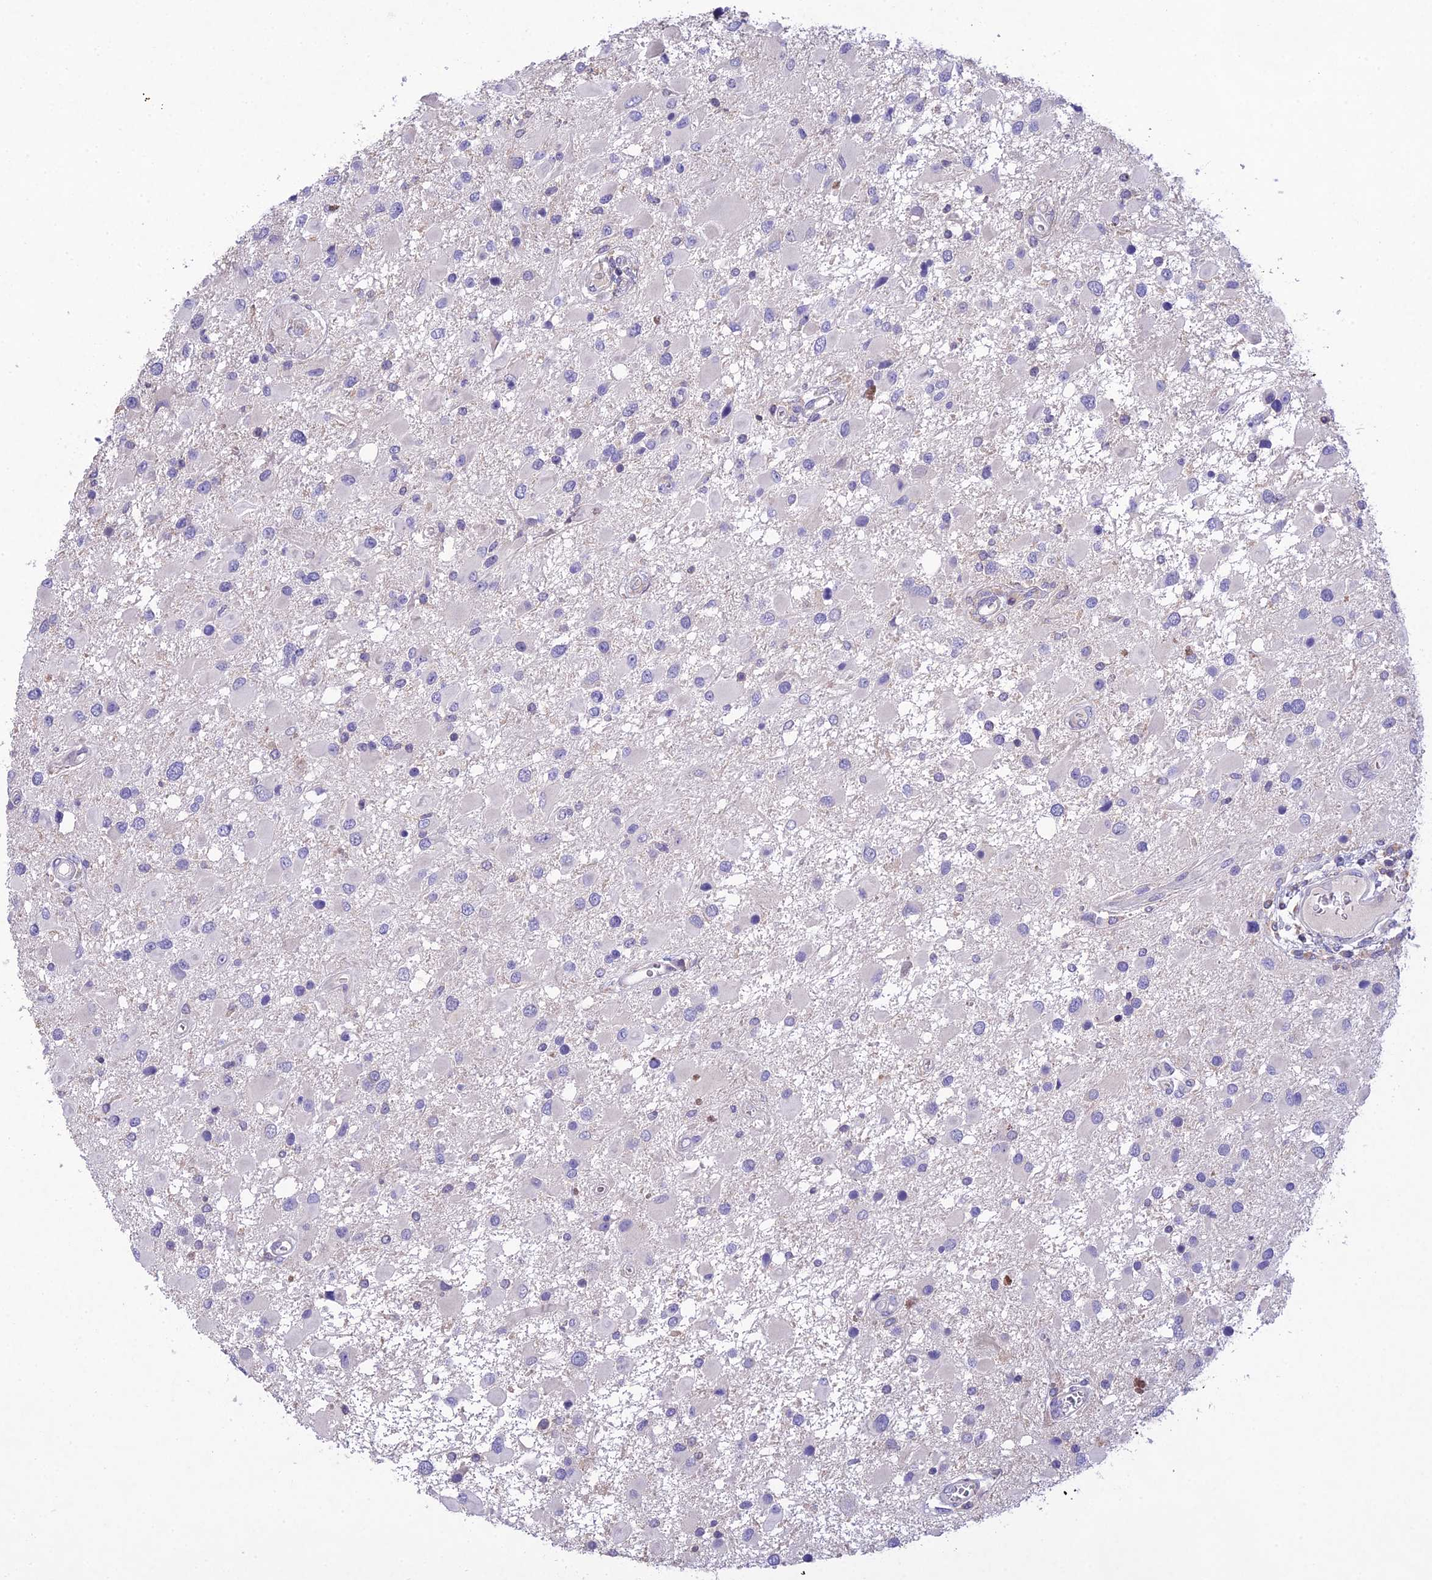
{"staining": {"intensity": "negative", "quantity": "none", "location": "none"}, "tissue": "glioma", "cell_type": "Tumor cells", "image_type": "cancer", "snomed": [{"axis": "morphology", "description": "Glioma, malignant, High grade"}, {"axis": "topography", "description": "Brain"}], "caption": "Immunohistochemical staining of malignant glioma (high-grade) demonstrates no significant staining in tumor cells. (DAB immunohistochemistry visualized using brightfield microscopy, high magnification).", "gene": "SNX24", "patient": {"sex": "male", "age": 53}}